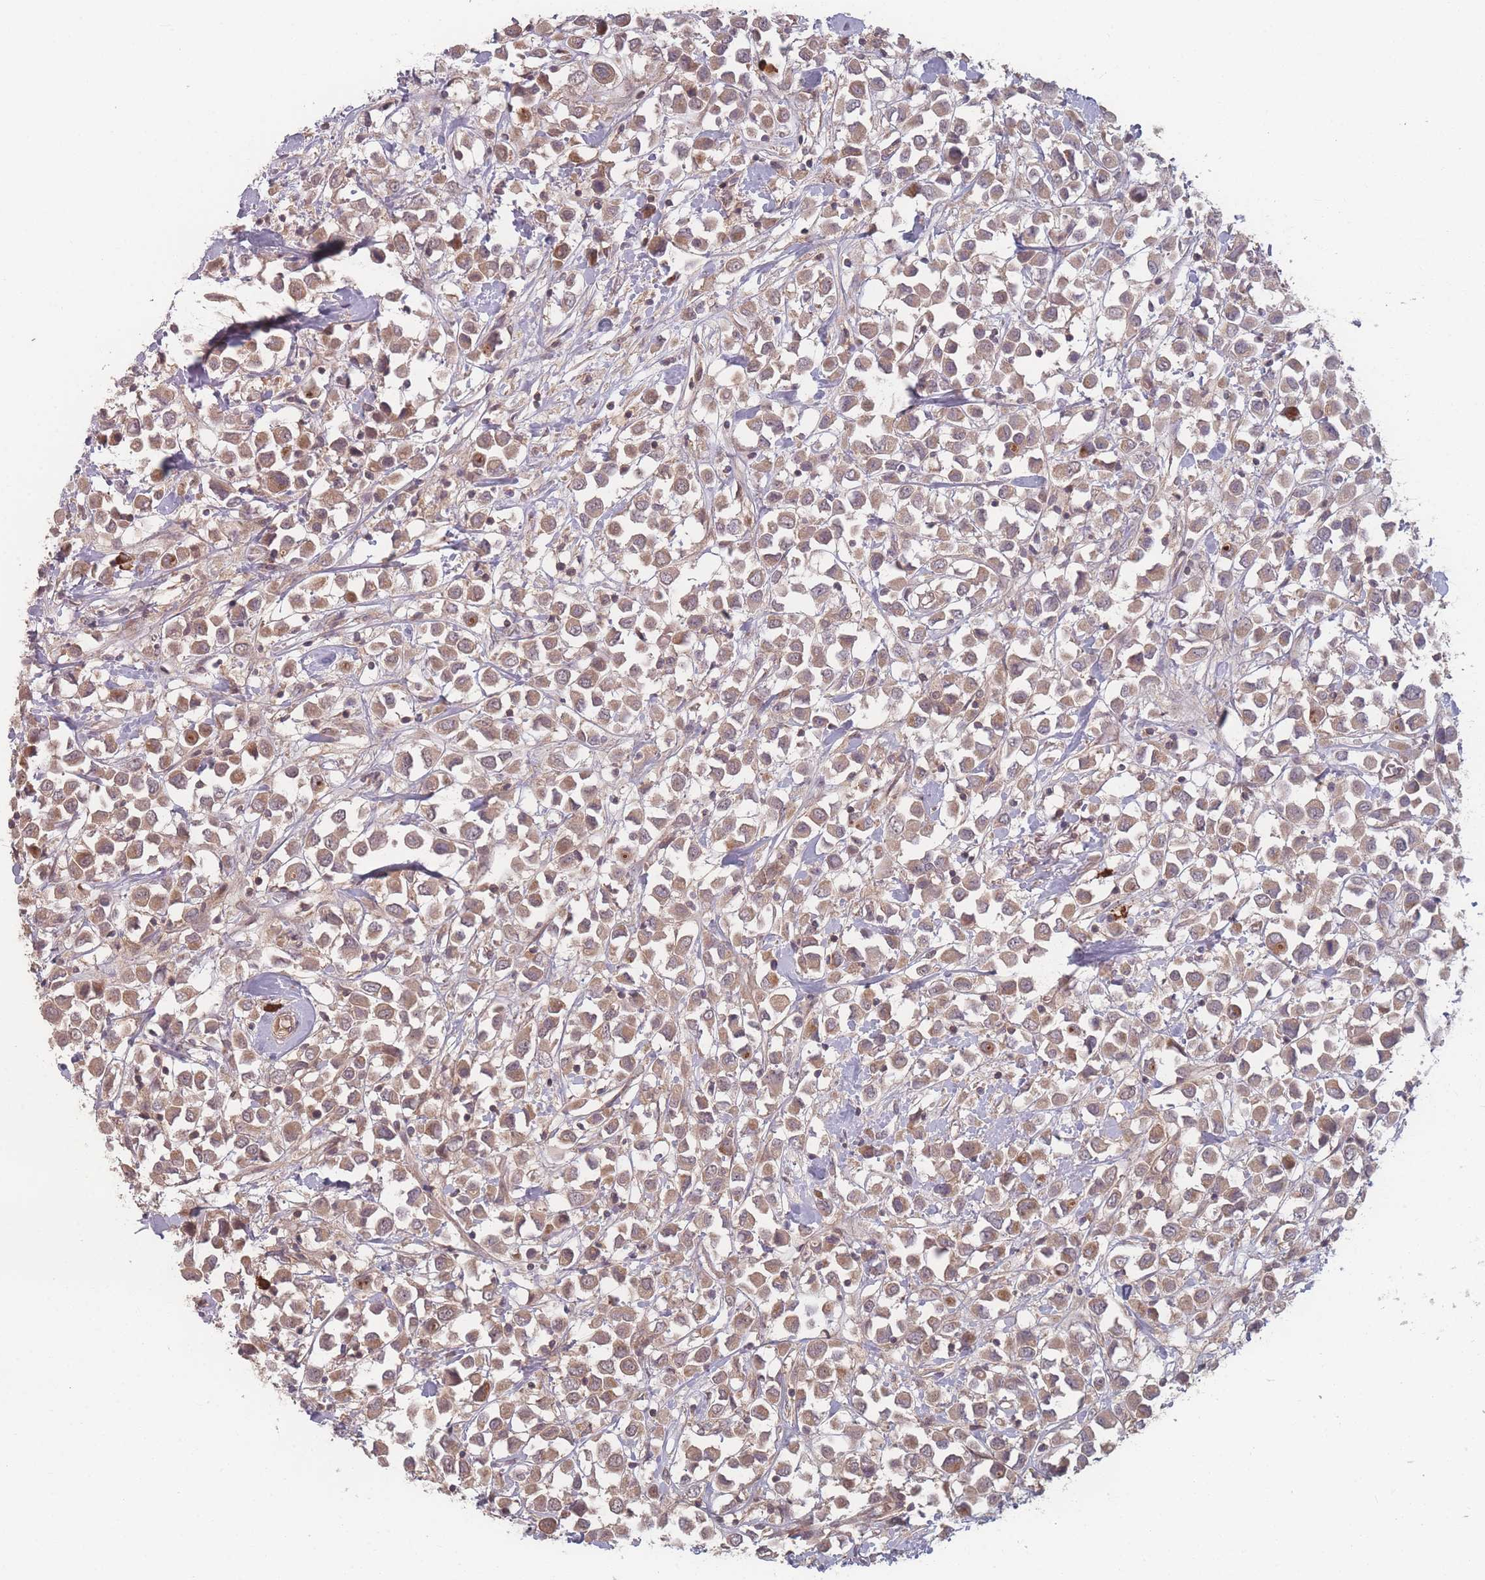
{"staining": {"intensity": "weak", "quantity": ">75%", "location": "cytoplasmic/membranous"}, "tissue": "breast cancer", "cell_type": "Tumor cells", "image_type": "cancer", "snomed": [{"axis": "morphology", "description": "Duct carcinoma"}, {"axis": "topography", "description": "Breast"}], "caption": "An immunohistochemistry photomicrograph of tumor tissue is shown. Protein staining in brown labels weak cytoplasmic/membranous positivity in breast intraductal carcinoma within tumor cells.", "gene": "HAGH", "patient": {"sex": "female", "age": 61}}